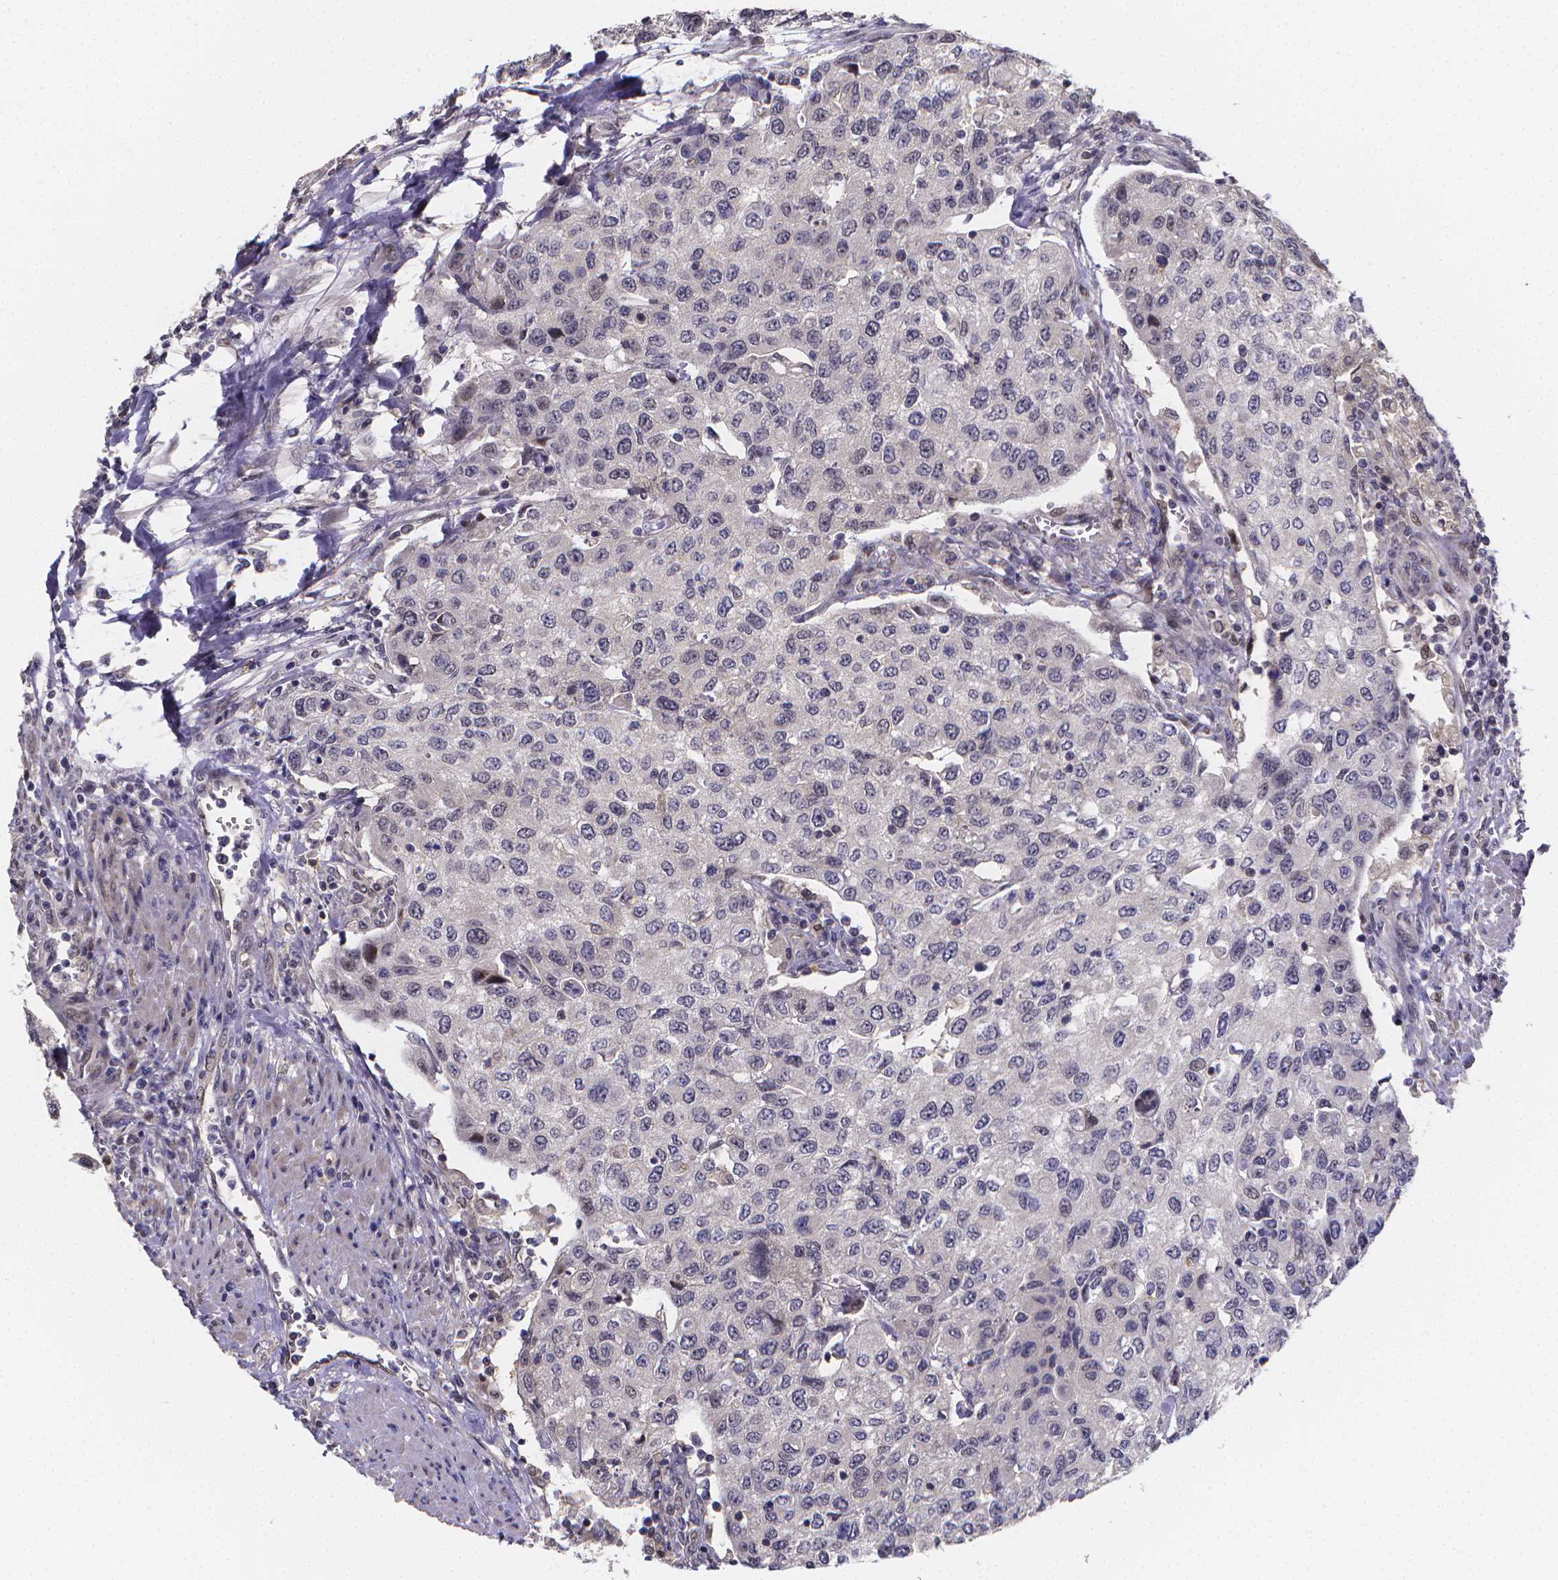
{"staining": {"intensity": "negative", "quantity": "none", "location": "none"}, "tissue": "urothelial cancer", "cell_type": "Tumor cells", "image_type": "cancer", "snomed": [{"axis": "morphology", "description": "Urothelial carcinoma, High grade"}, {"axis": "topography", "description": "Urinary bladder"}], "caption": "An image of human urothelial cancer is negative for staining in tumor cells.", "gene": "PAH", "patient": {"sex": "female", "age": 78}}